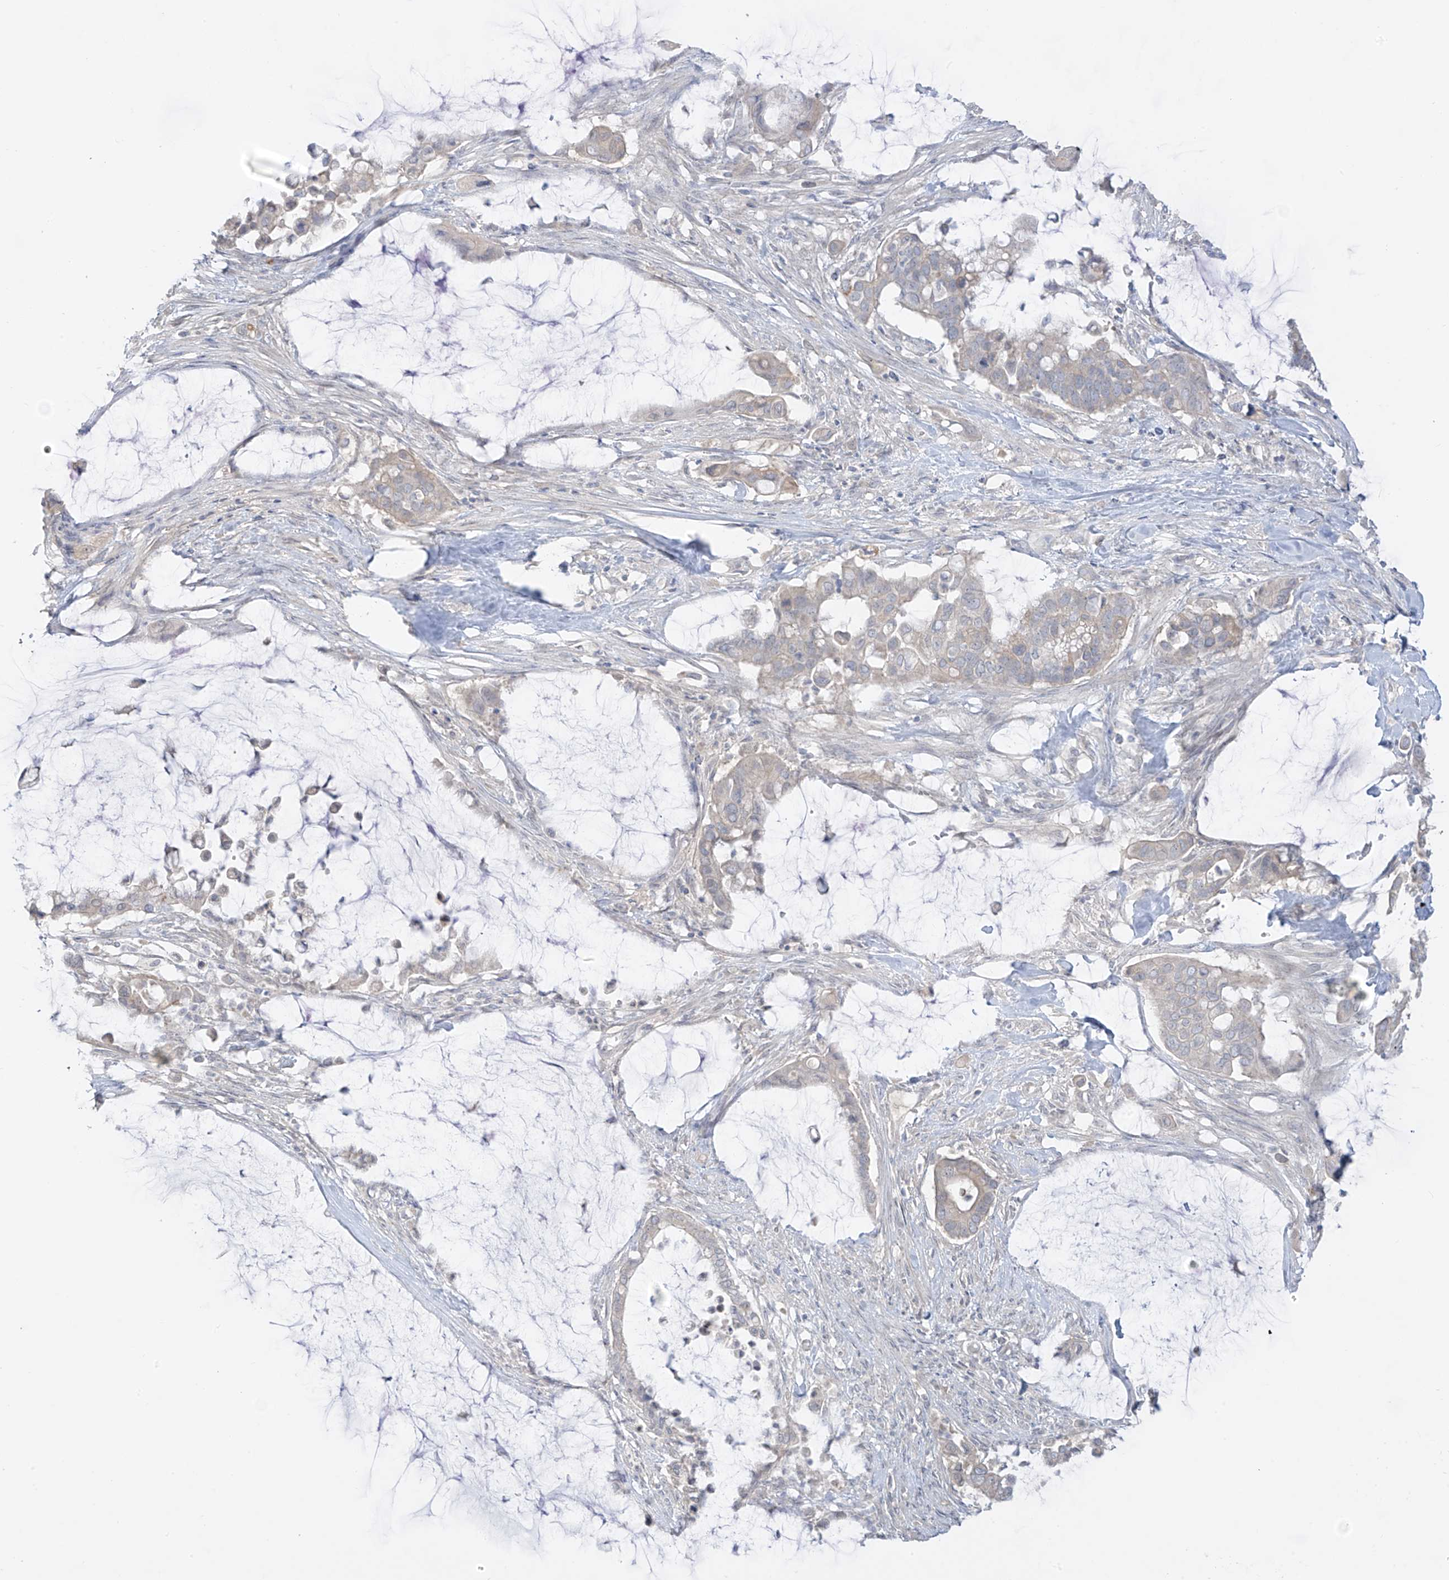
{"staining": {"intensity": "weak", "quantity": "<25%", "location": "cytoplasmic/membranous"}, "tissue": "pancreatic cancer", "cell_type": "Tumor cells", "image_type": "cancer", "snomed": [{"axis": "morphology", "description": "Adenocarcinoma, NOS"}, {"axis": "topography", "description": "Pancreas"}], "caption": "Tumor cells are negative for protein expression in human pancreatic adenocarcinoma.", "gene": "DCDC2", "patient": {"sex": "male", "age": 41}}